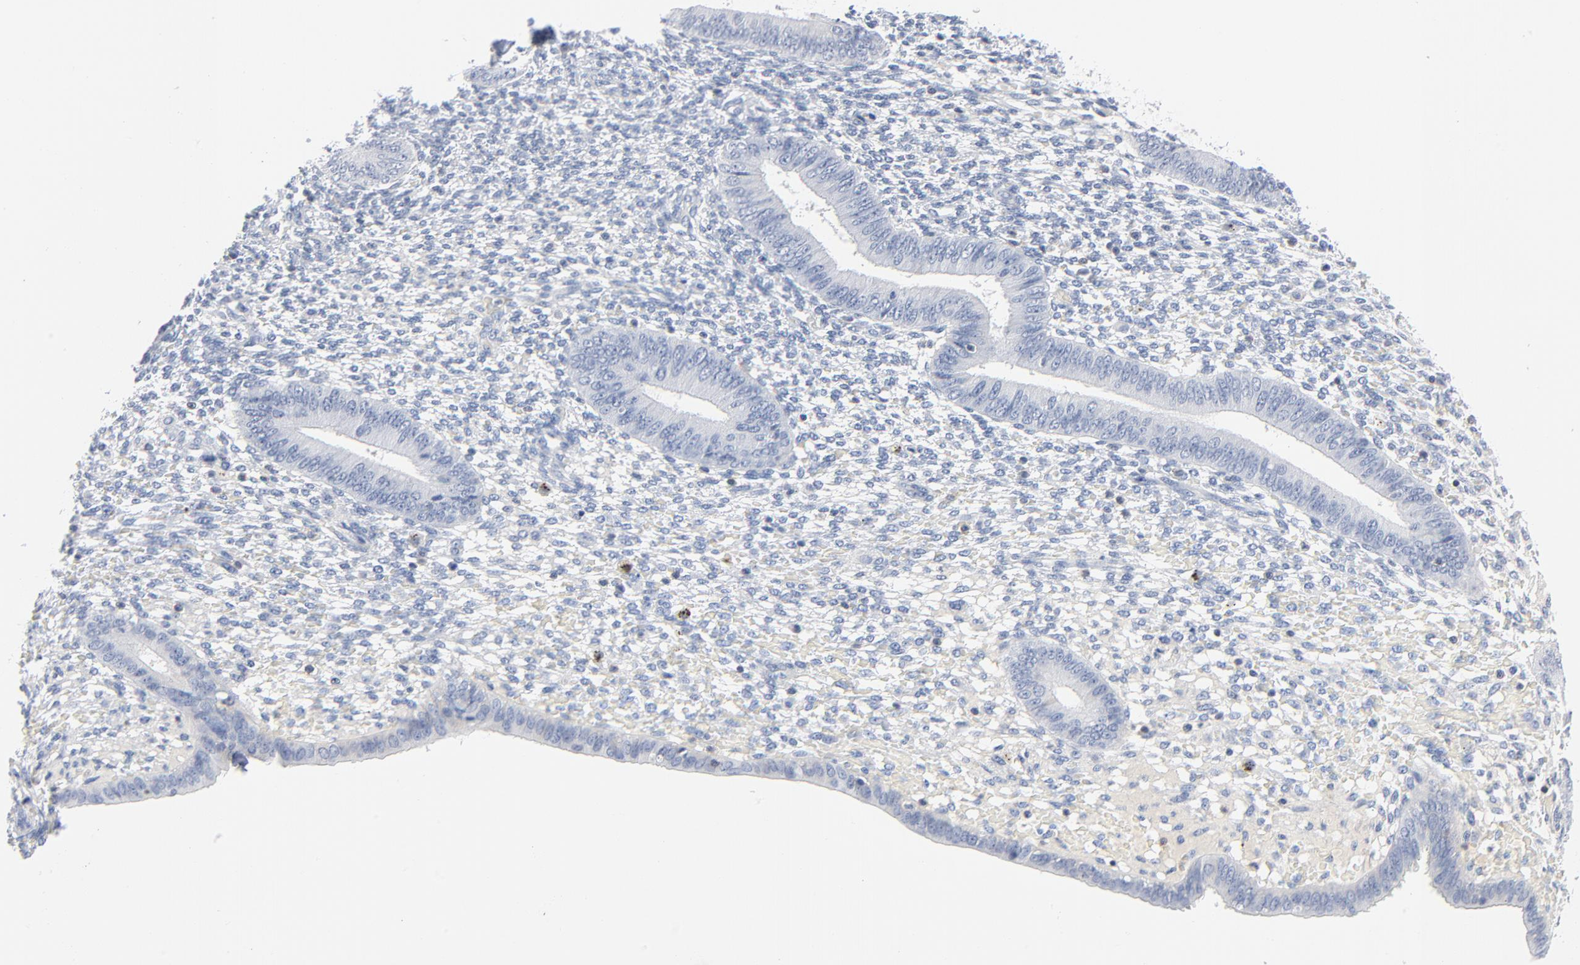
{"staining": {"intensity": "negative", "quantity": "none", "location": "none"}, "tissue": "endometrium", "cell_type": "Cells in endometrial stroma", "image_type": "normal", "snomed": [{"axis": "morphology", "description": "Normal tissue, NOS"}, {"axis": "topography", "description": "Endometrium"}], "caption": "Immunohistochemical staining of benign human endometrium displays no significant staining in cells in endometrial stroma. (DAB immunohistochemistry with hematoxylin counter stain).", "gene": "PTK2B", "patient": {"sex": "female", "age": 42}}